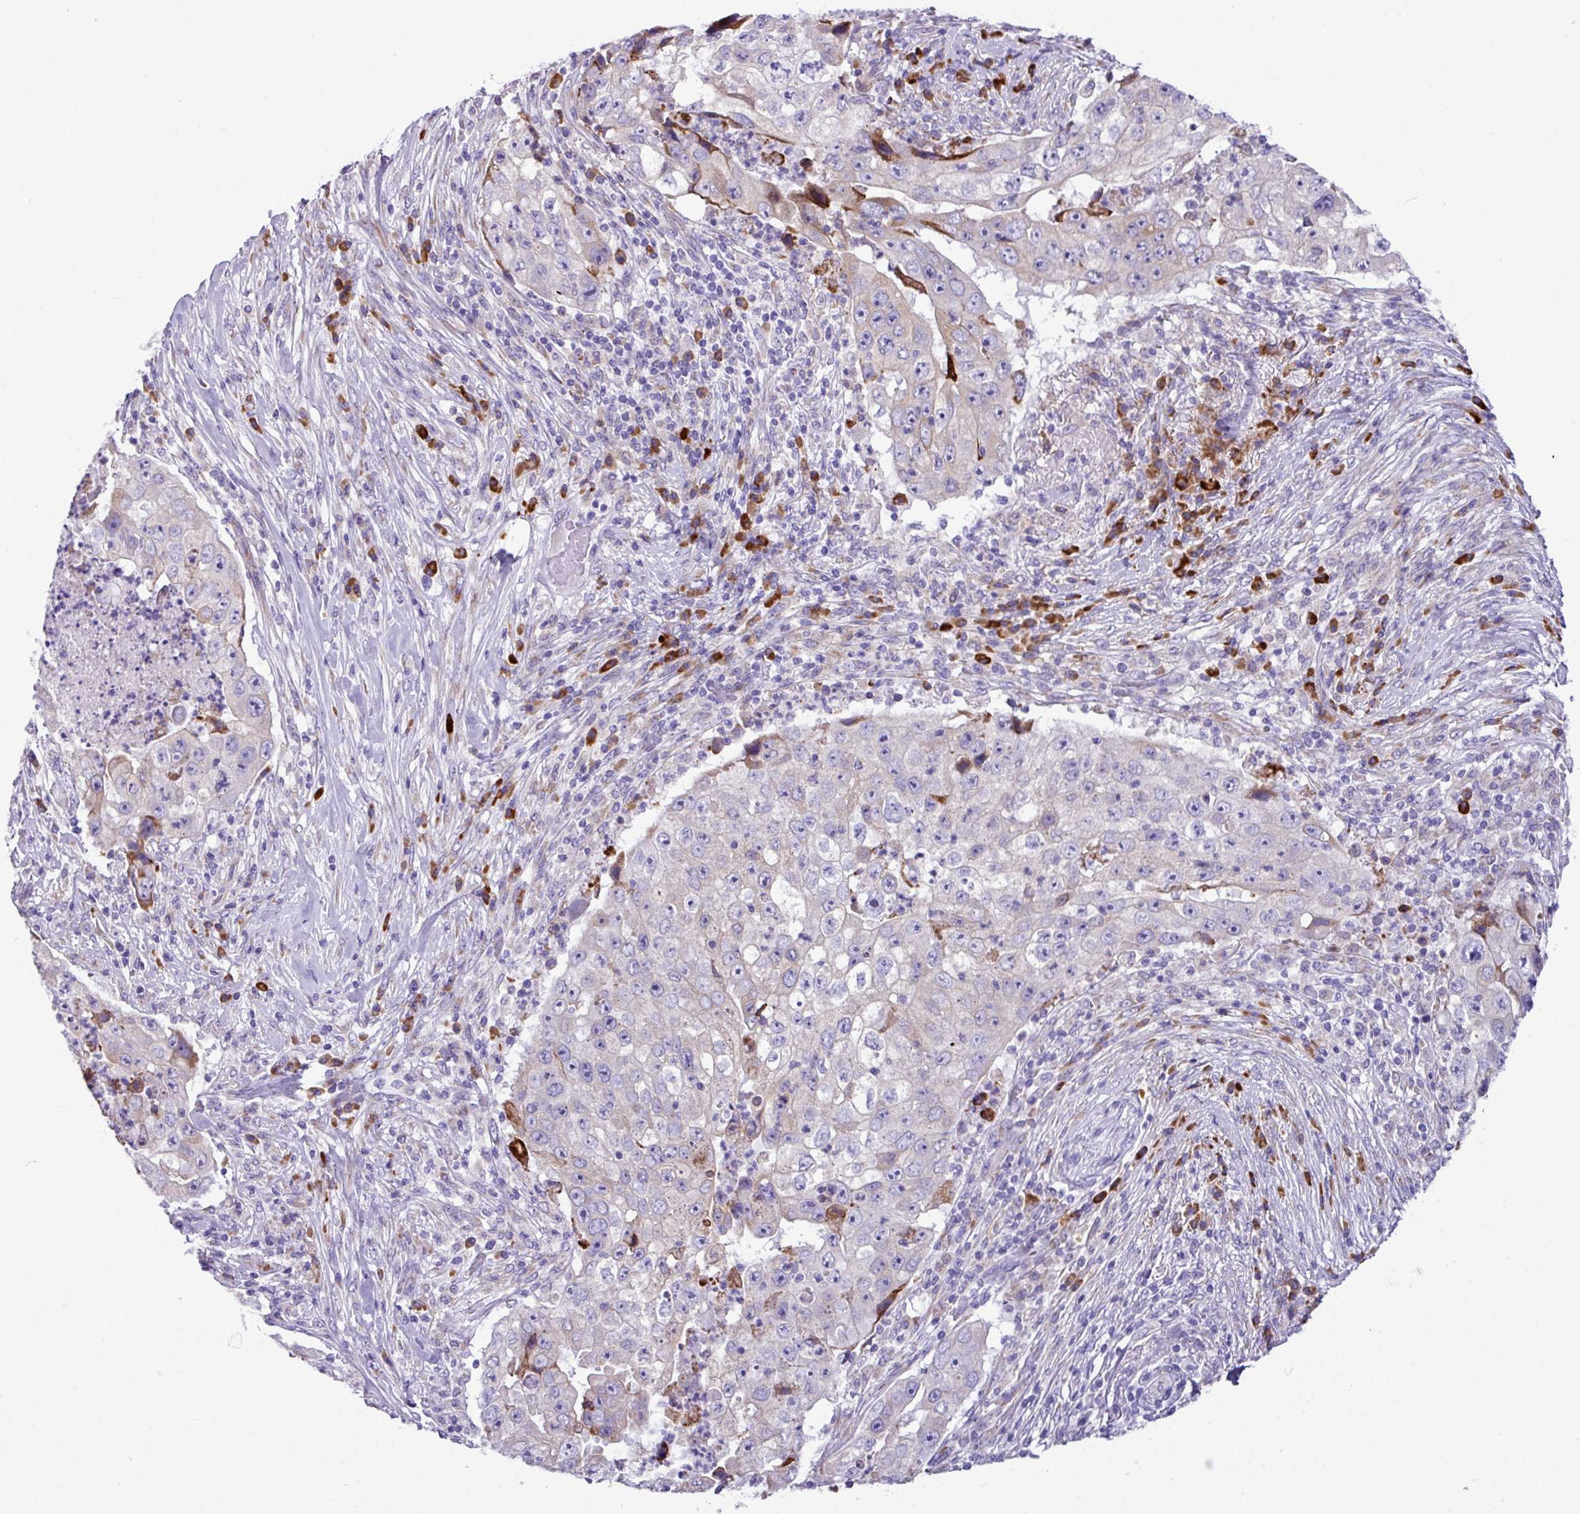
{"staining": {"intensity": "negative", "quantity": "none", "location": "none"}, "tissue": "lung cancer", "cell_type": "Tumor cells", "image_type": "cancer", "snomed": [{"axis": "morphology", "description": "Squamous cell carcinoma, NOS"}, {"axis": "topography", "description": "Lung"}], "caption": "A histopathology image of lung squamous cell carcinoma stained for a protein exhibits no brown staining in tumor cells.", "gene": "RGS21", "patient": {"sex": "male", "age": 64}}